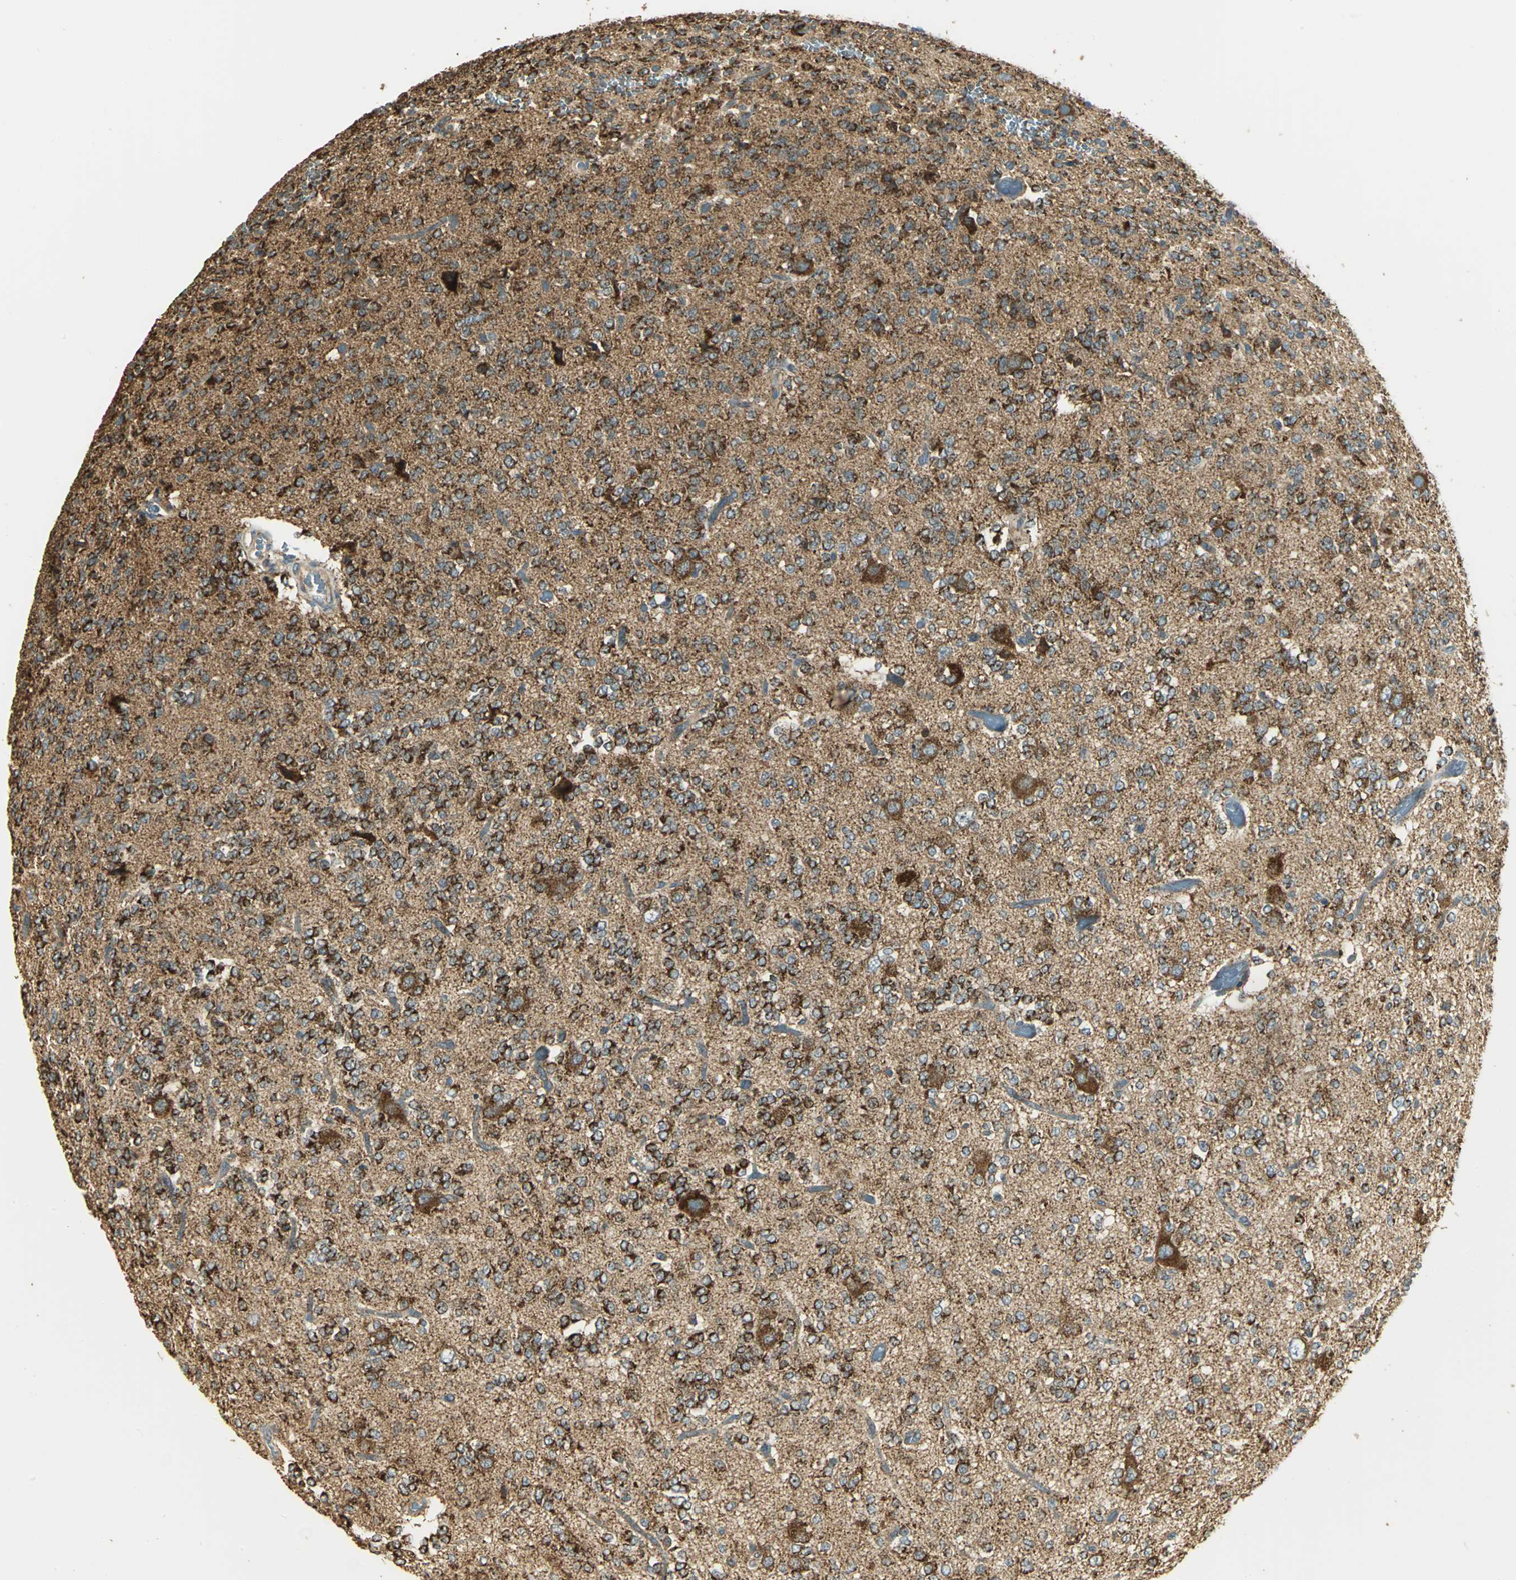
{"staining": {"intensity": "strong", "quantity": ">75%", "location": "cytoplasmic/membranous"}, "tissue": "glioma", "cell_type": "Tumor cells", "image_type": "cancer", "snomed": [{"axis": "morphology", "description": "Glioma, malignant, Low grade"}, {"axis": "topography", "description": "Brain"}], "caption": "A brown stain labels strong cytoplasmic/membranous positivity of a protein in human malignant low-grade glioma tumor cells.", "gene": "RARS1", "patient": {"sex": "male", "age": 38}}